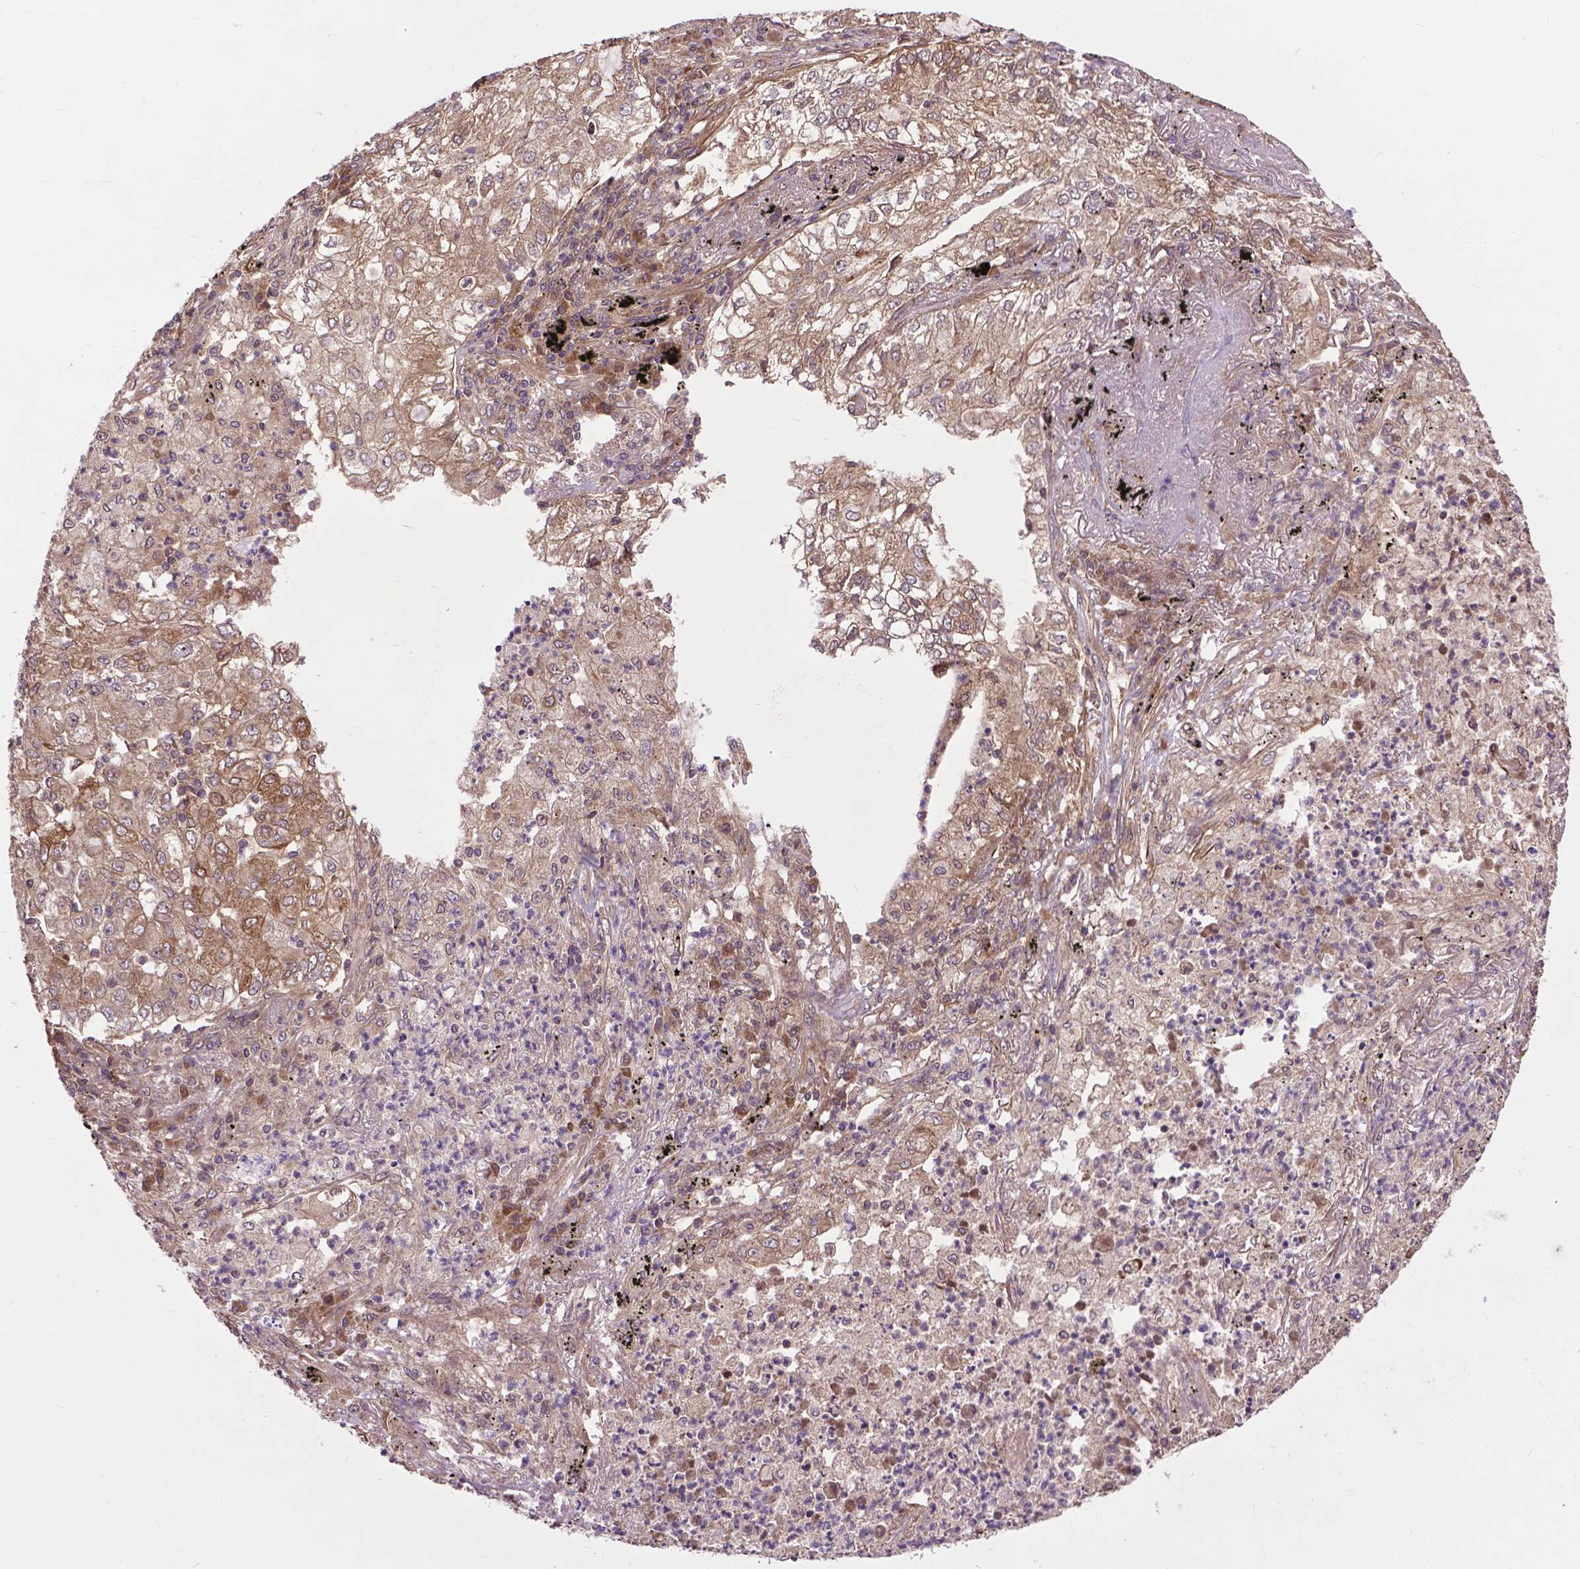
{"staining": {"intensity": "moderate", "quantity": ">75%", "location": "cytoplasmic/membranous"}, "tissue": "lung cancer", "cell_type": "Tumor cells", "image_type": "cancer", "snomed": [{"axis": "morphology", "description": "Adenocarcinoma, NOS"}, {"axis": "topography", "description": "Lung"}], "caption": "IHC staining of adenocarcinoma (lung), which exhibits medium levels of moderate cytoplasmic/membranous positivity in about >75% of tumor cells indicating moderate cytoplasmic/membranous protein expression. The staining was performed using DAB (brown) for protein detection and nuclei were counterstained in hematoxylin (blue).", "gene": "ZNF616", "patient": {"sex": "female", "age": 73}}